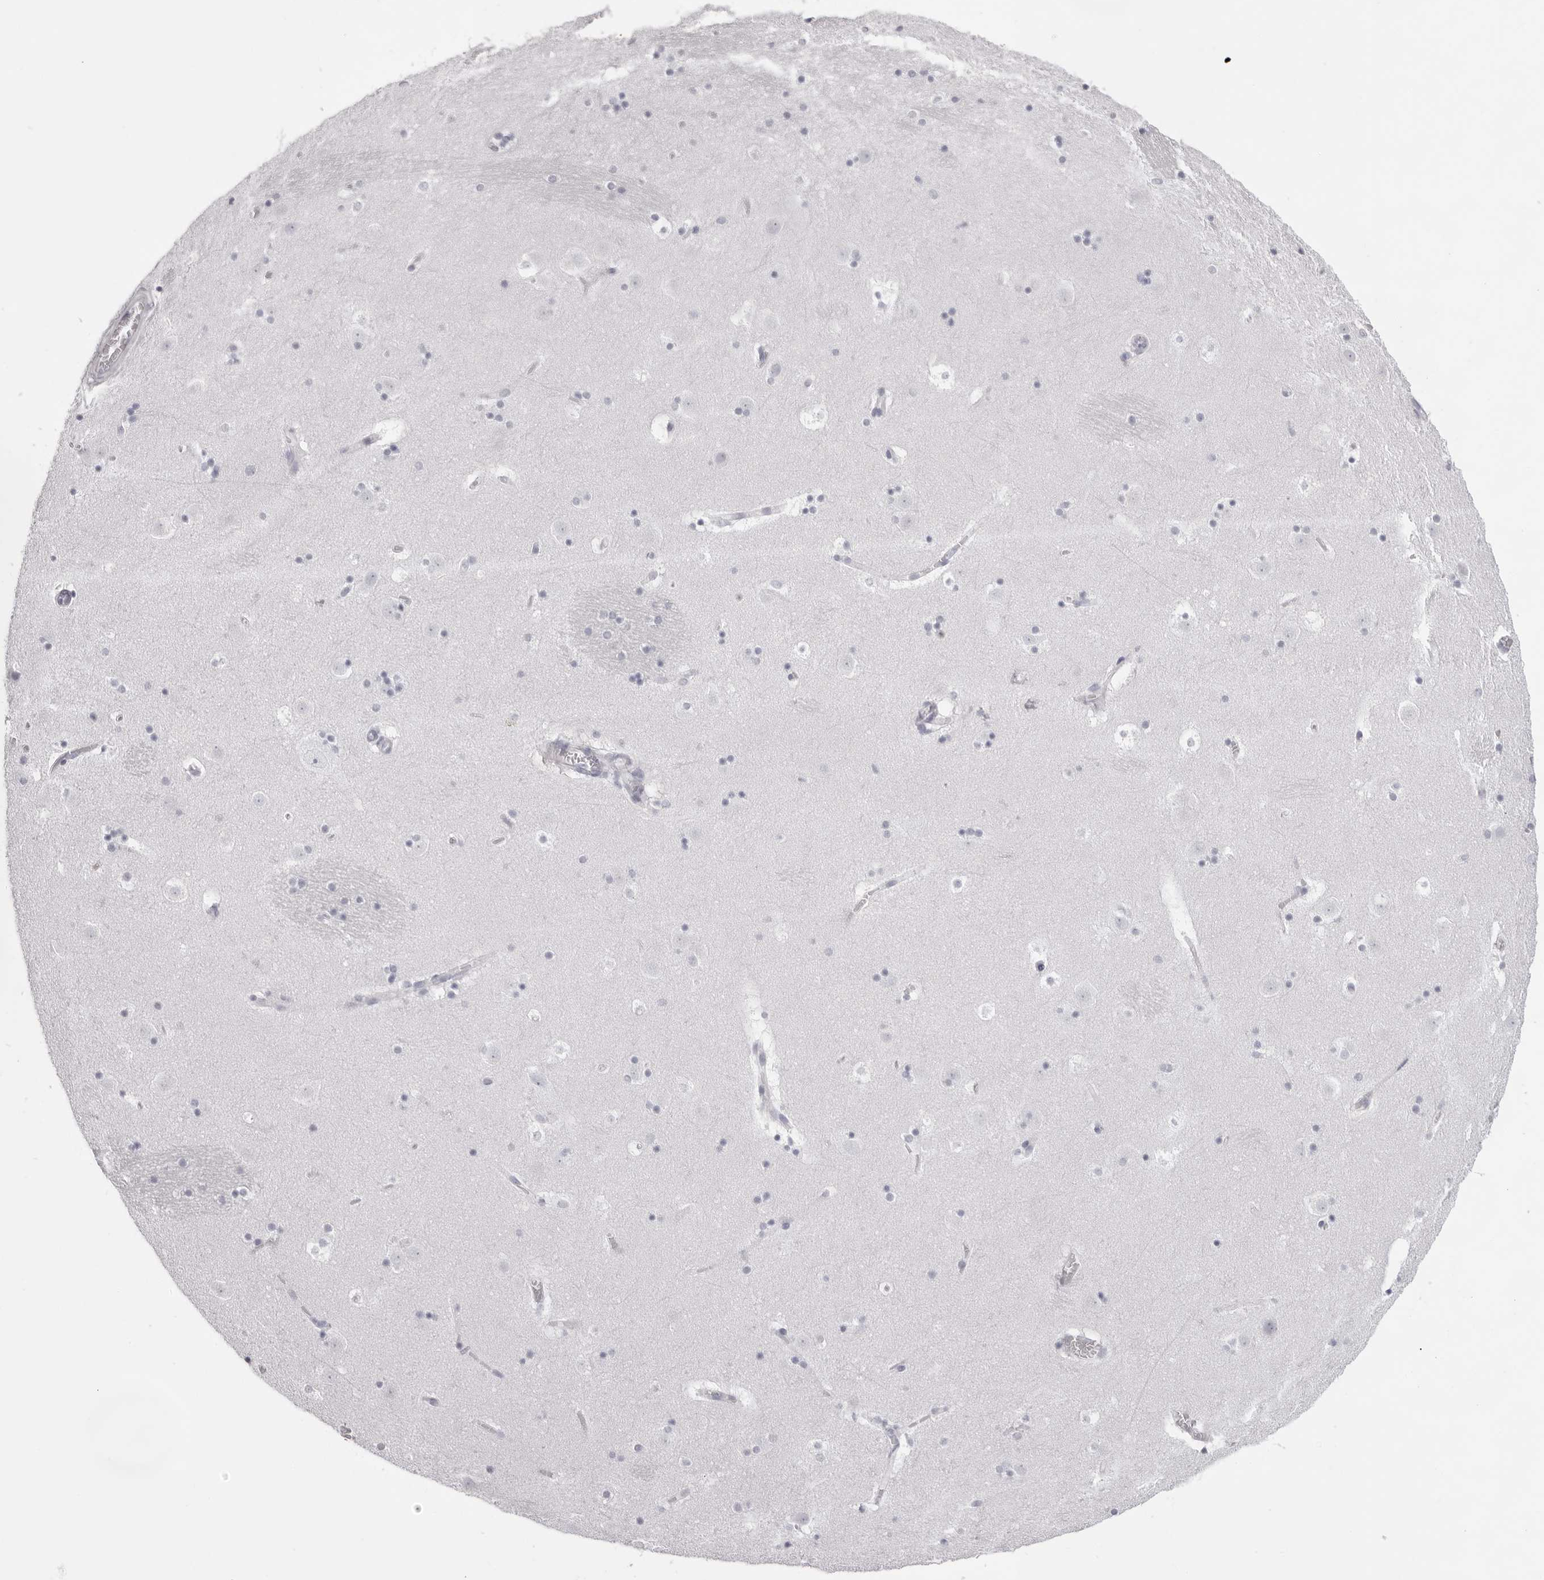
{"staining": {"intensity": "moderate", "quantity": "<25%", "location": "cytoplasmic/membranous"}, "tissue": "caudate", "cell_type": "Glial cells", "image_type": "normal", "snomed": [{"axis": "morphology", "description": "Normal tissue, NOS"}, {"axis": "topography", "description": "Lateral ventricle wall"}], "caption": "Immunohistochemical staining of normal human caudate exhibits low levels of moderate cytoplasmic/membranous staining in about <25% of glial cells. (DAB IHC, brown staining for protein, blue staining for nuclei).", "gene": "SPTA1", "patient": {"sex": "male", "age": 45}}